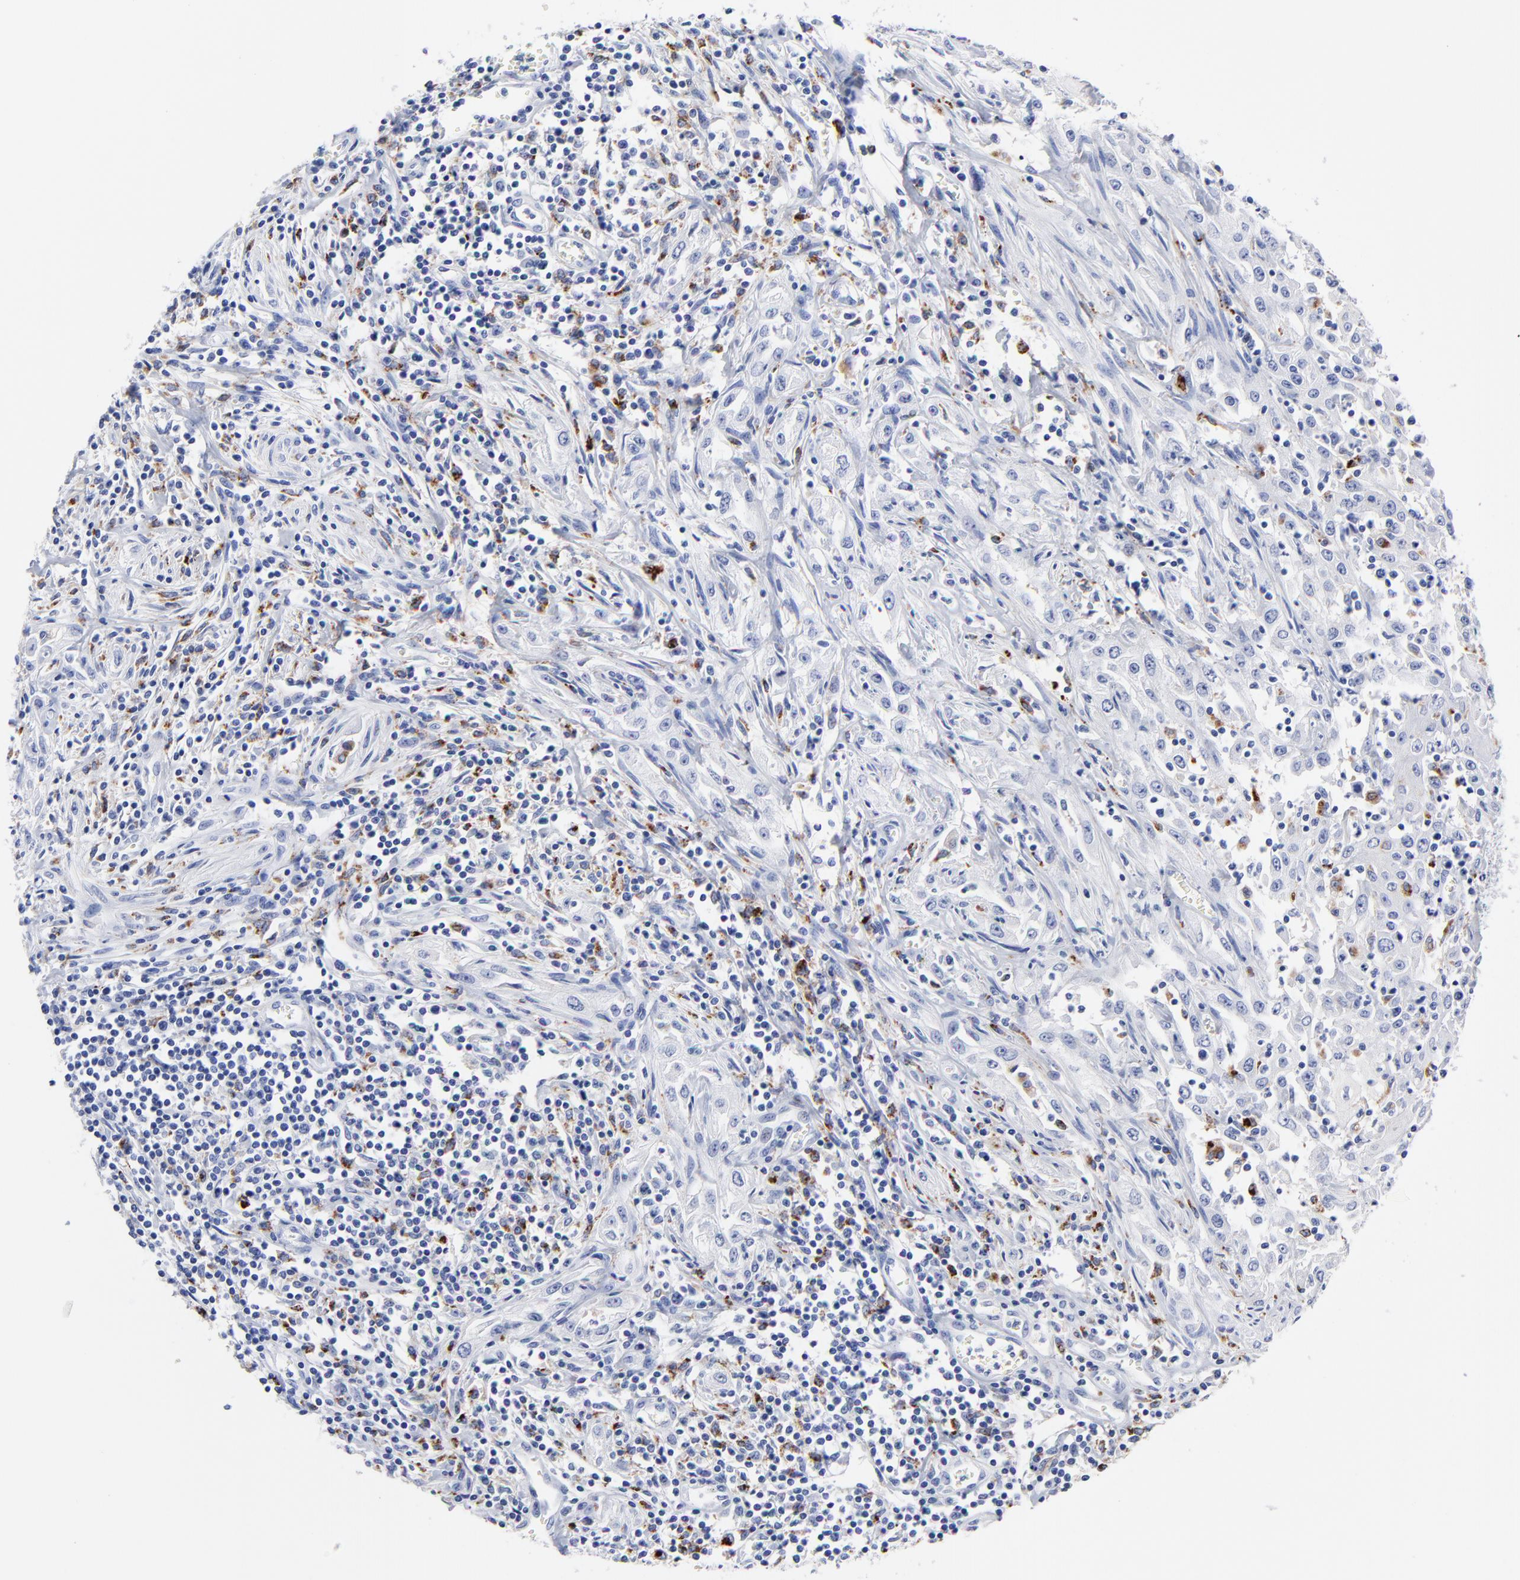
{"staining": {"intensity": "moderate", "quantity": "<25%", "location": "cytoplasmic/membranous"}, "tissue": "head and neck cancer", "cell_type": "Tumor cells", "image_type": "cancer", "snomed": [{"axis": "morphology", "description": "Squamous cell carcinoma, NOS"}, {"axis": "topography", "description": "Oral tissue"}, {"axis": "topography", "description": "Head-Neck"}], "caption": "This is a histology image of IHC staining of head and neck cancer, which shows moderate staining in the cytoplasmic/membranous of tumor cells.", "gene": "CPVL", "patient": {"sex": "female", "age": 76}}